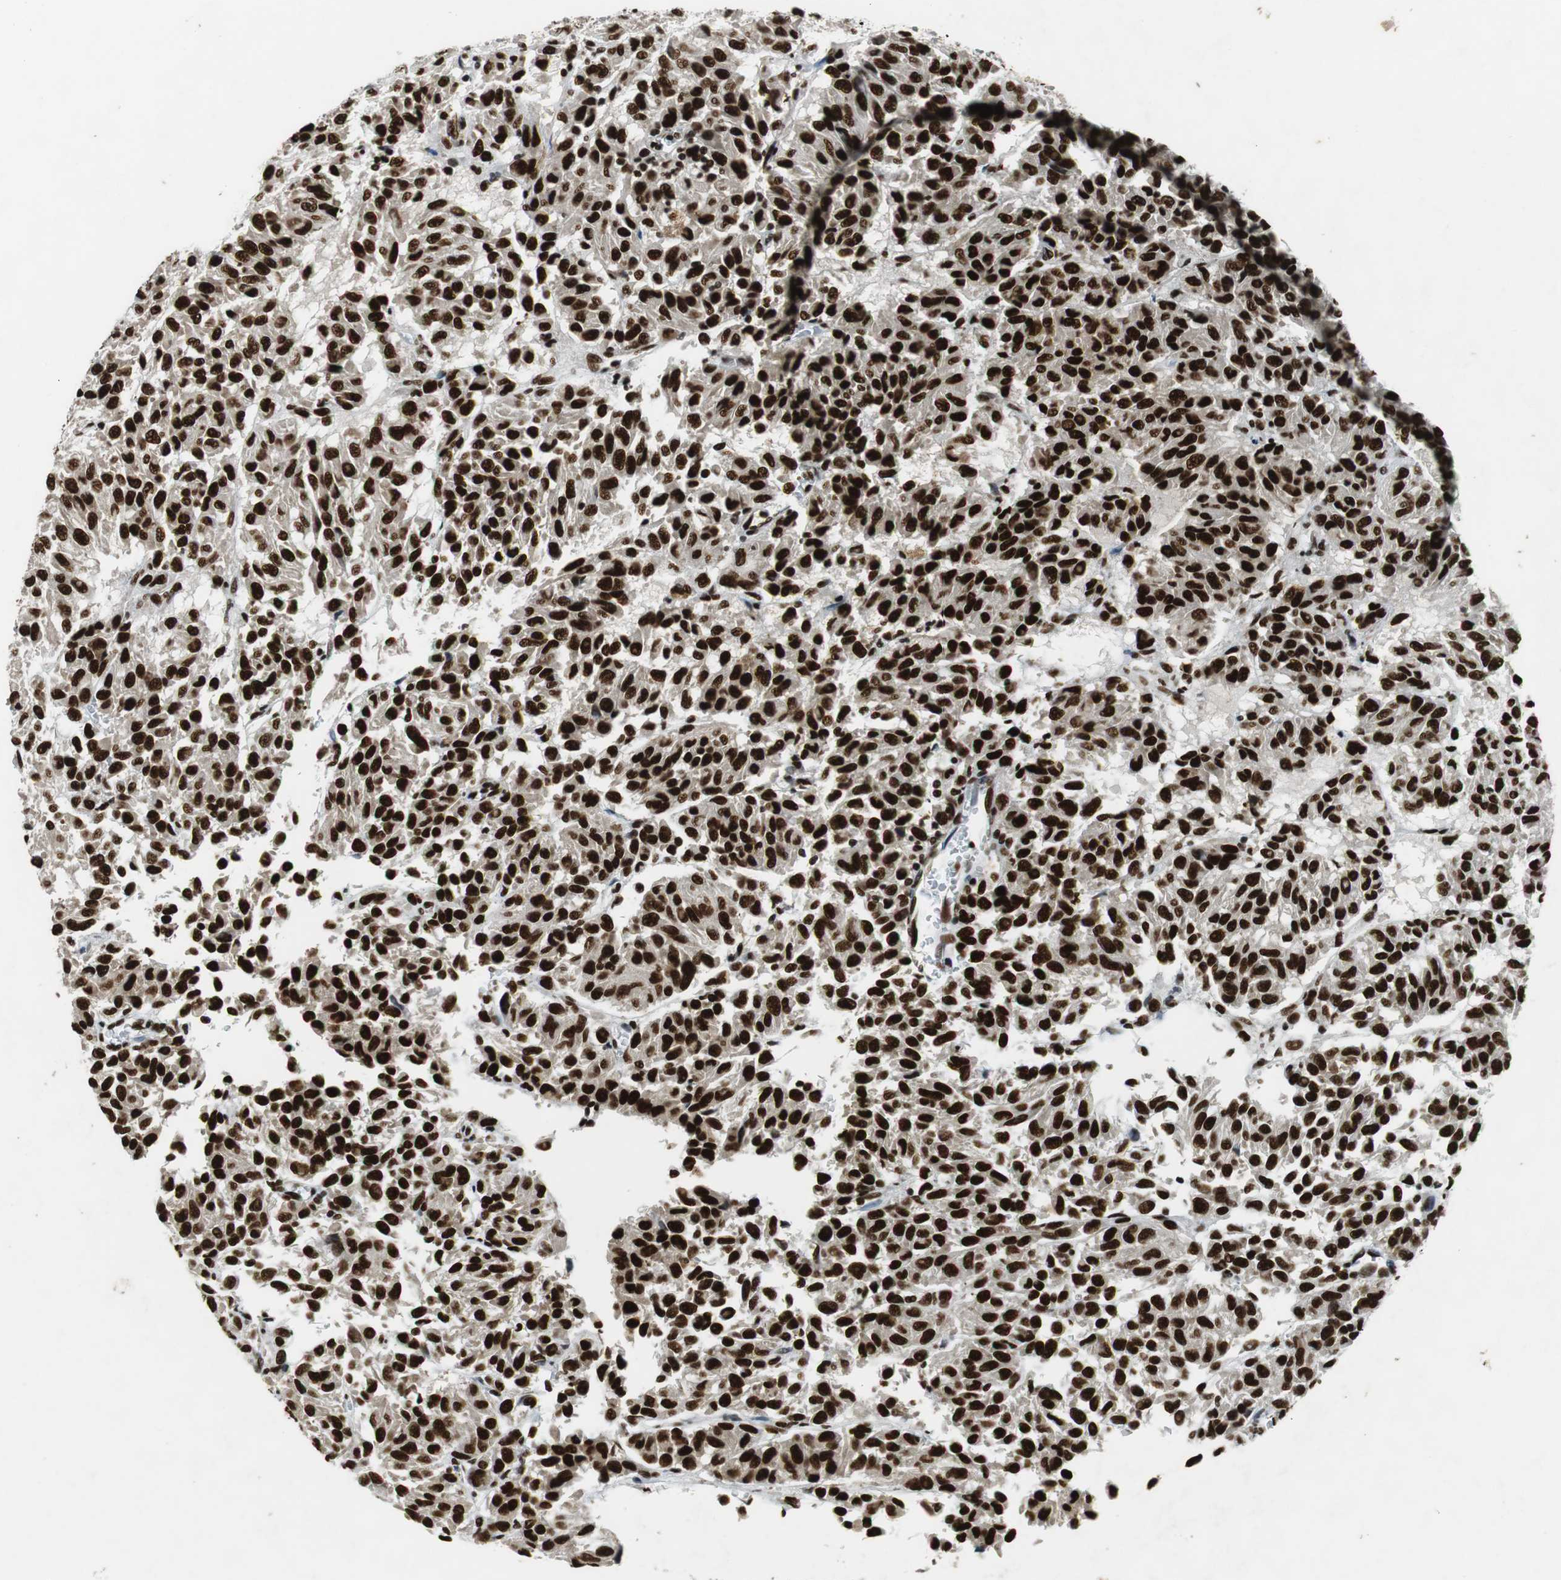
{"staining": {"intensity": "strong", "quantity": ">75%", "location": "nuclear"}, "tissue": "melanoma", "cell_type": "Tumor cells", "image_type": "cancer", "snomed": [{"axis": "morphology", "description": "Malignant melanoma, Metastatic site"}, {"axis": "topography", "description": "Lung"}], "caption": "Immunohistochemical staining of human melanoma reveals strong nuclear protein expression in about >75% of tumor cells.", "gene": "PRKDC", "patient": {"sex": "male", "age": 64}}